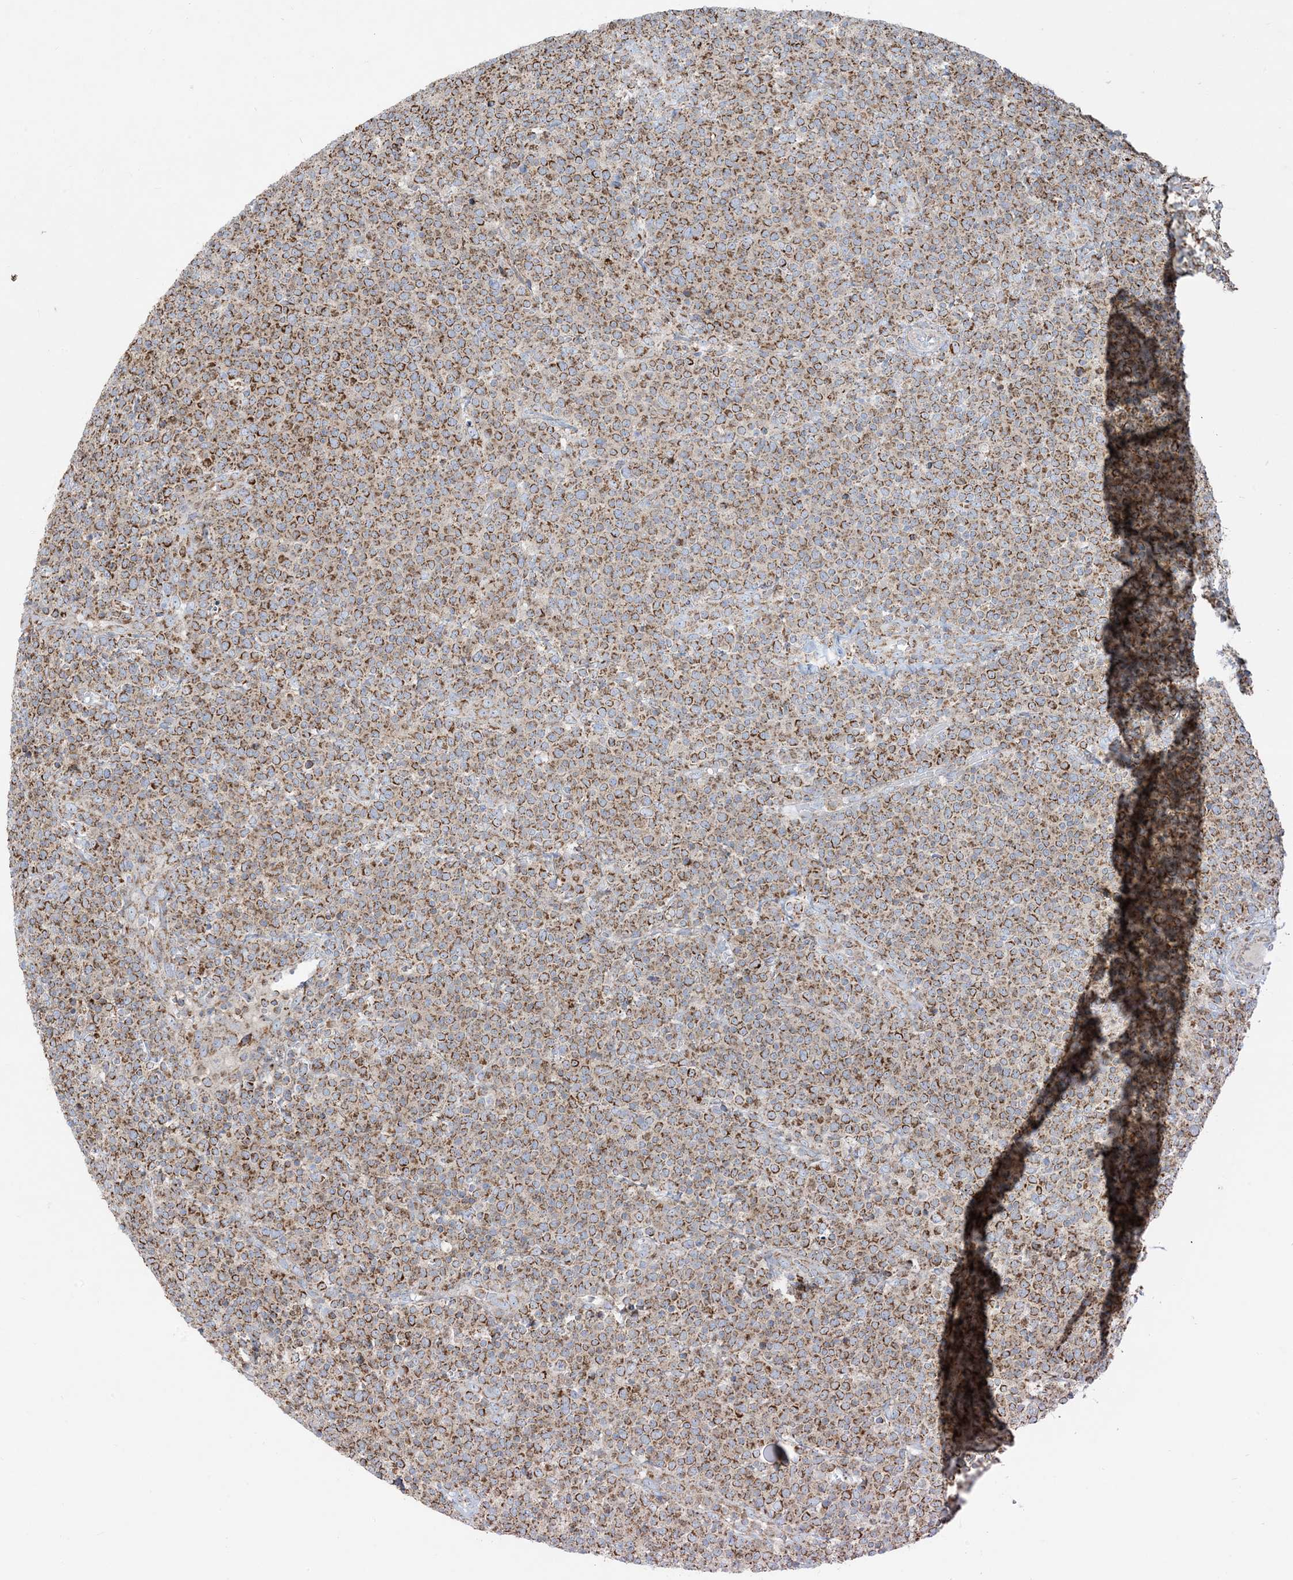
{"staining": {"intensity": "moderate", "quantity": ">75%", "location": "cytoplasmic/membranous"}, "tissue": "lymphoma", "cell_type": "Tumor cells", "image_type": "cancer", "snomed": [{"axis": "morphology", "description": "Malignant lymphoma, non-Hodgkin's type, High grade"}, {"axis": "topography", "description": "Lymph node"}], "caption": "Lymphoma tissue exhibits moderate cytoplasmic/membranous expression in about >75% of tumor cells, visualized by immunohistochemistry. The staining was performed using DAB (3,3'-diaminobenzidine) to visualize the protein expression in brown, while the nuclei were stained in blue with hematoxylin (Magnification: 20x).", "gene": "BEND4", "patient": {"sex": "male", "age": 61}}